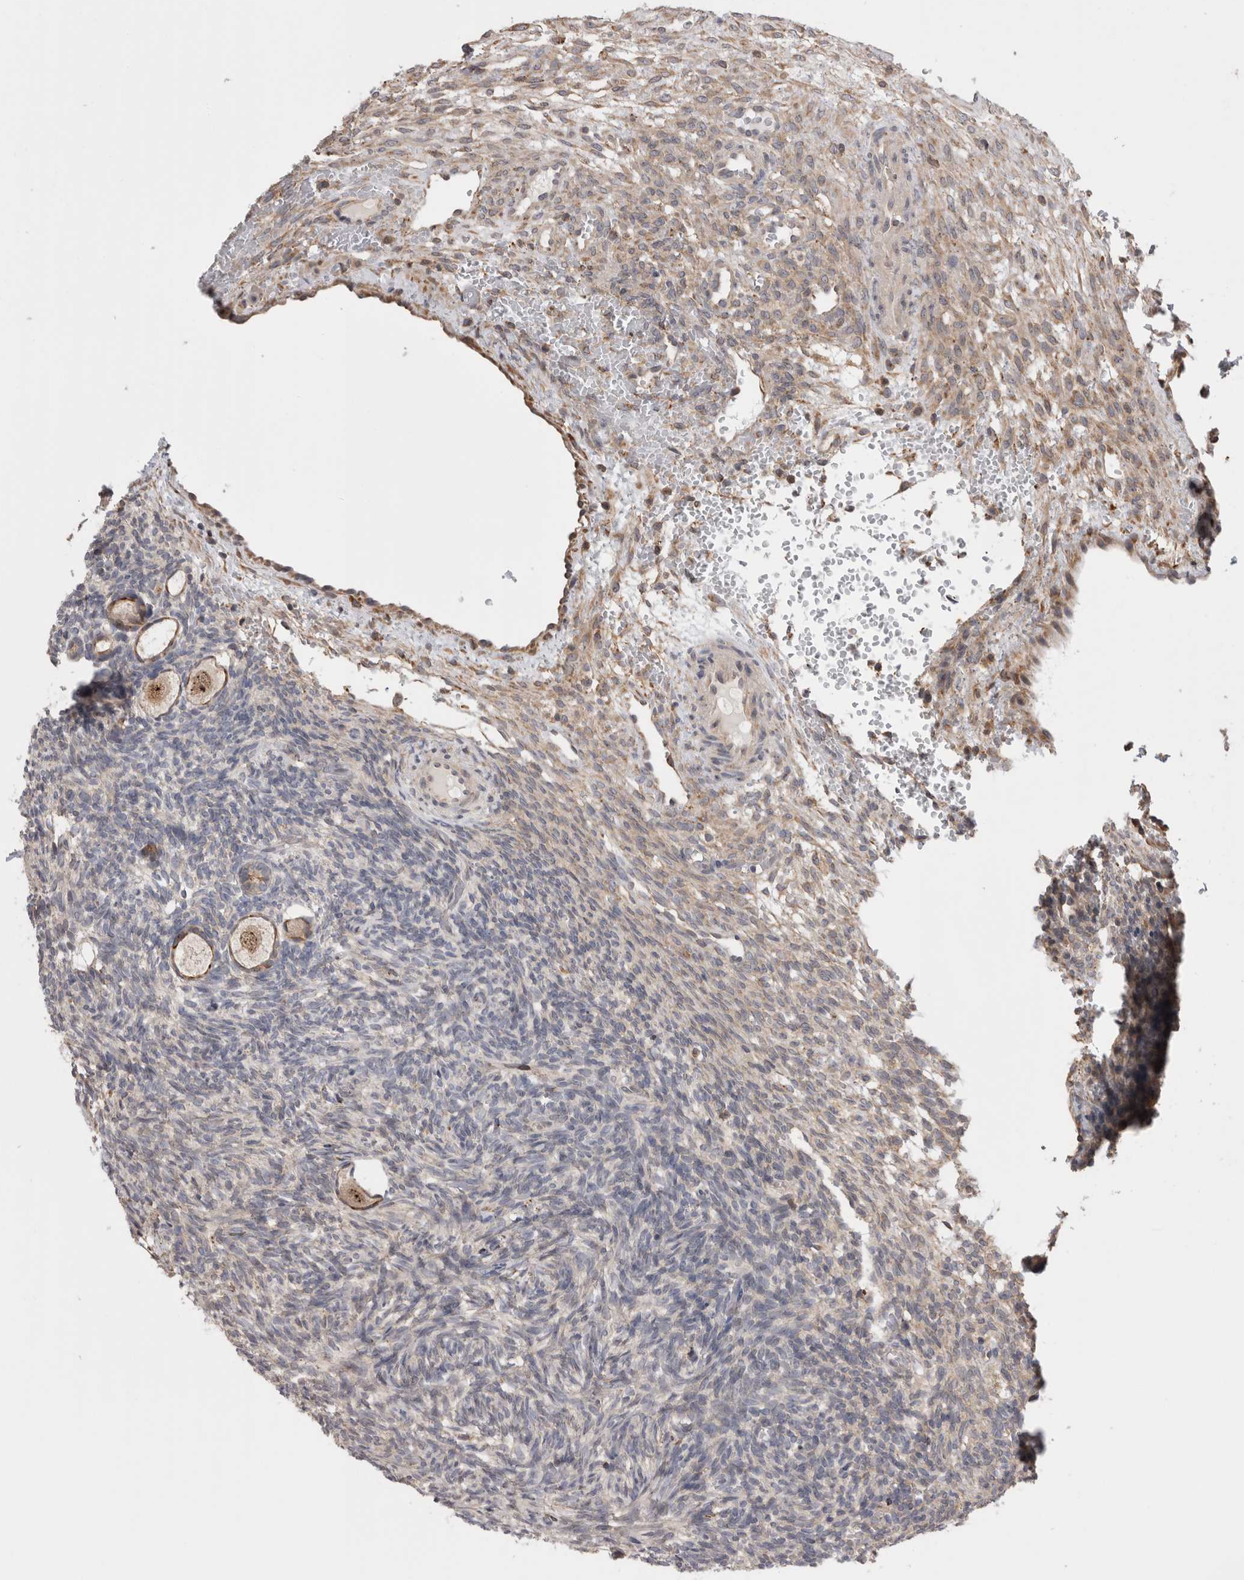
{"staining": {"intensity": "weak", "quantity": ">75%", "location": "cytoplasmic/membranous"}, "tissue": "ovary", "cell_type": "Follicle cells", "image_type": "normal", "snomed": [{"axis": "morphology", "description": "Normal tissue, NOS"}, {"axis": "topography", "description": "Ovary"}], "caption": "Weak cytoplasmic/membranous staining for a protein is identified in approximately >75% of follicle cells of unremarkable ovary using immunohistochemistry (IHC).", "gene": "SMAP2", "patient": {"sex": "female", "age": 34}}